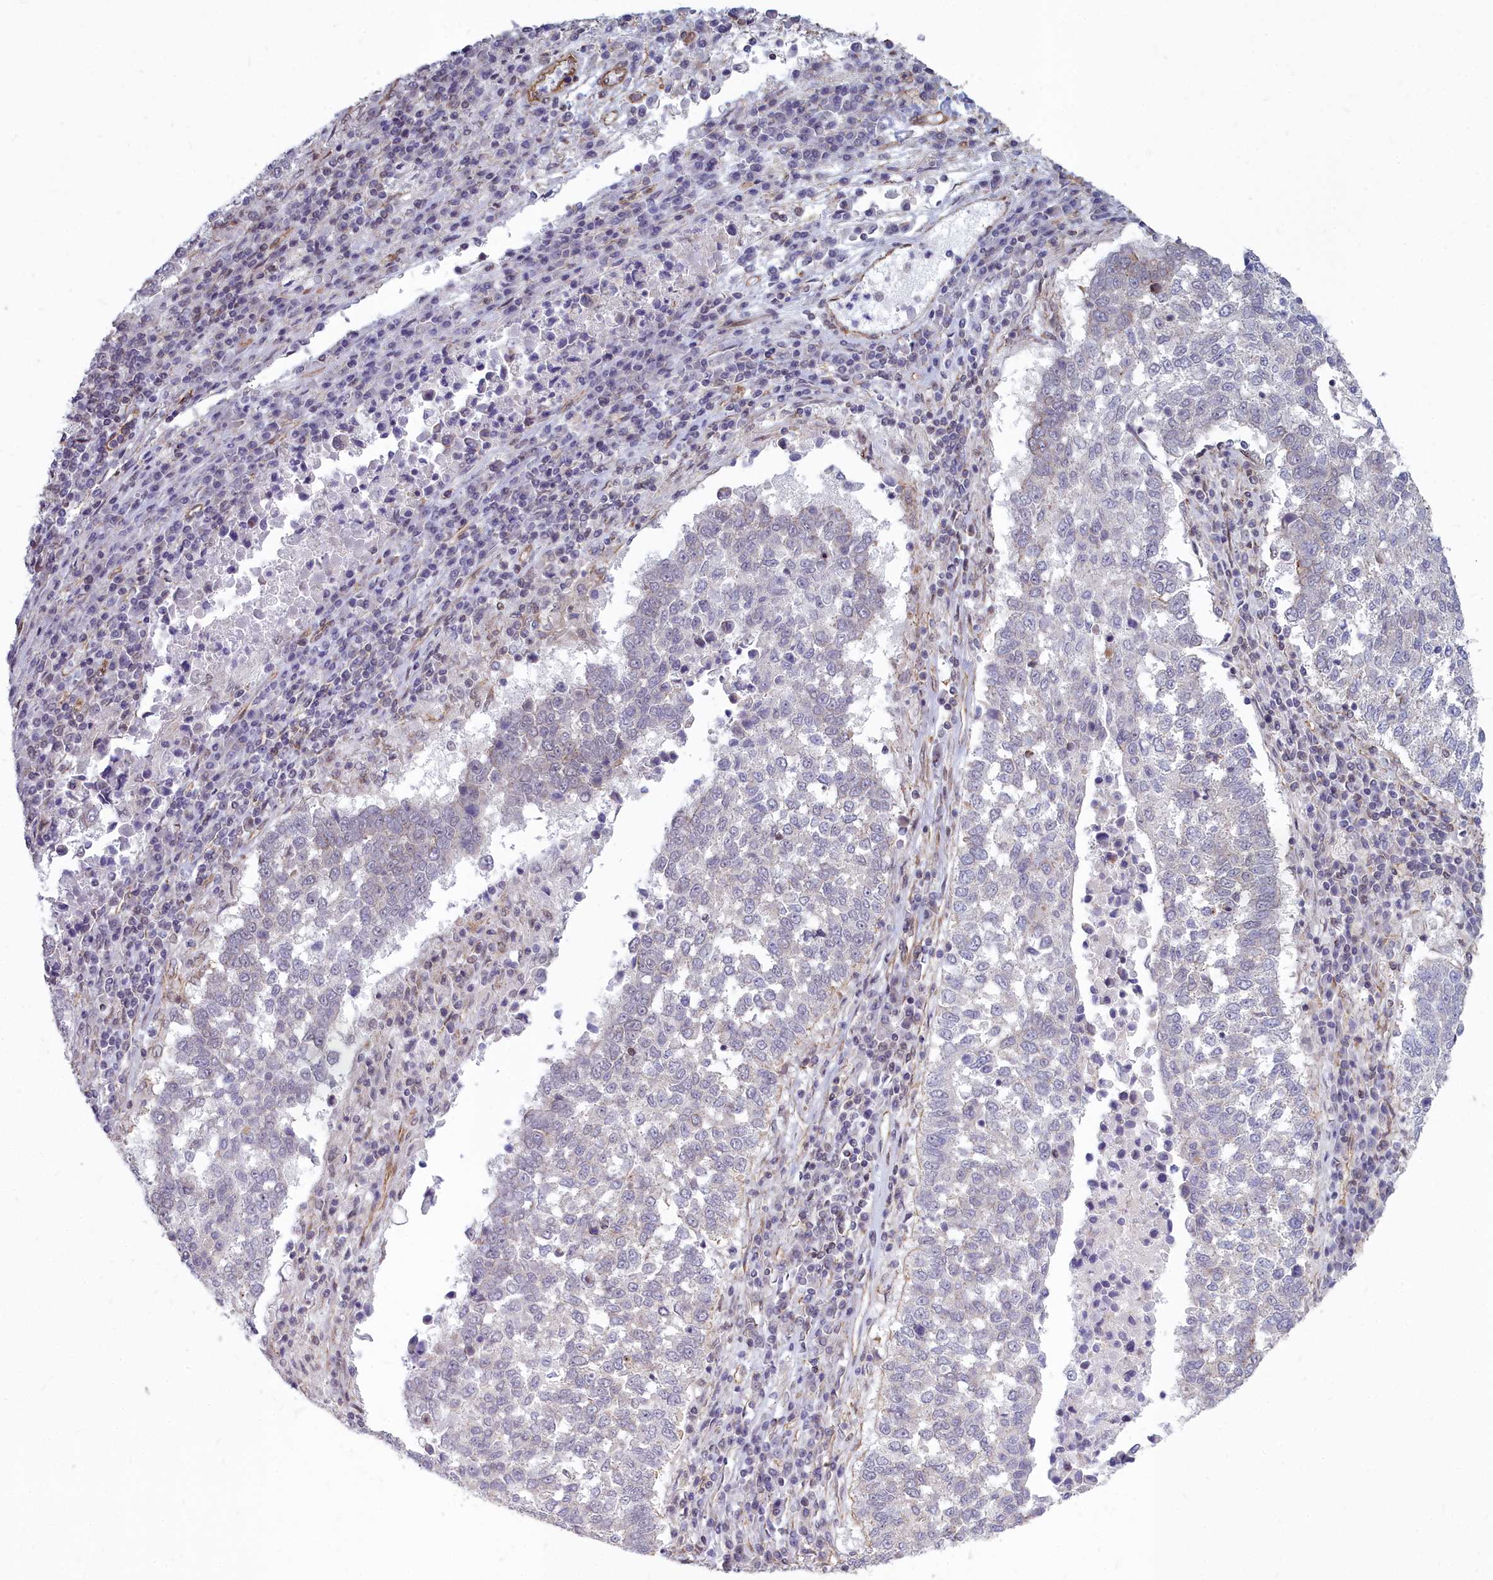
{"staining": {"intensity": "negative", "quantity": "none", "location": "none"}, "tissue": "lung cancer", "cell_type": "Tumor cells", "image_type": "cancer", "snomed": [{"axis": "morphology", "description": "Squamous cell carcinoma, NOS"}, {"axis": "topography", "description": "Lung"}], "caption": "Immunohistochemical staining of human lung squamous cell carcinoma reveals no significant positivity in tumor cells.", "gene": "YJU2", "patient": {"sex": "male", "age": 73}}